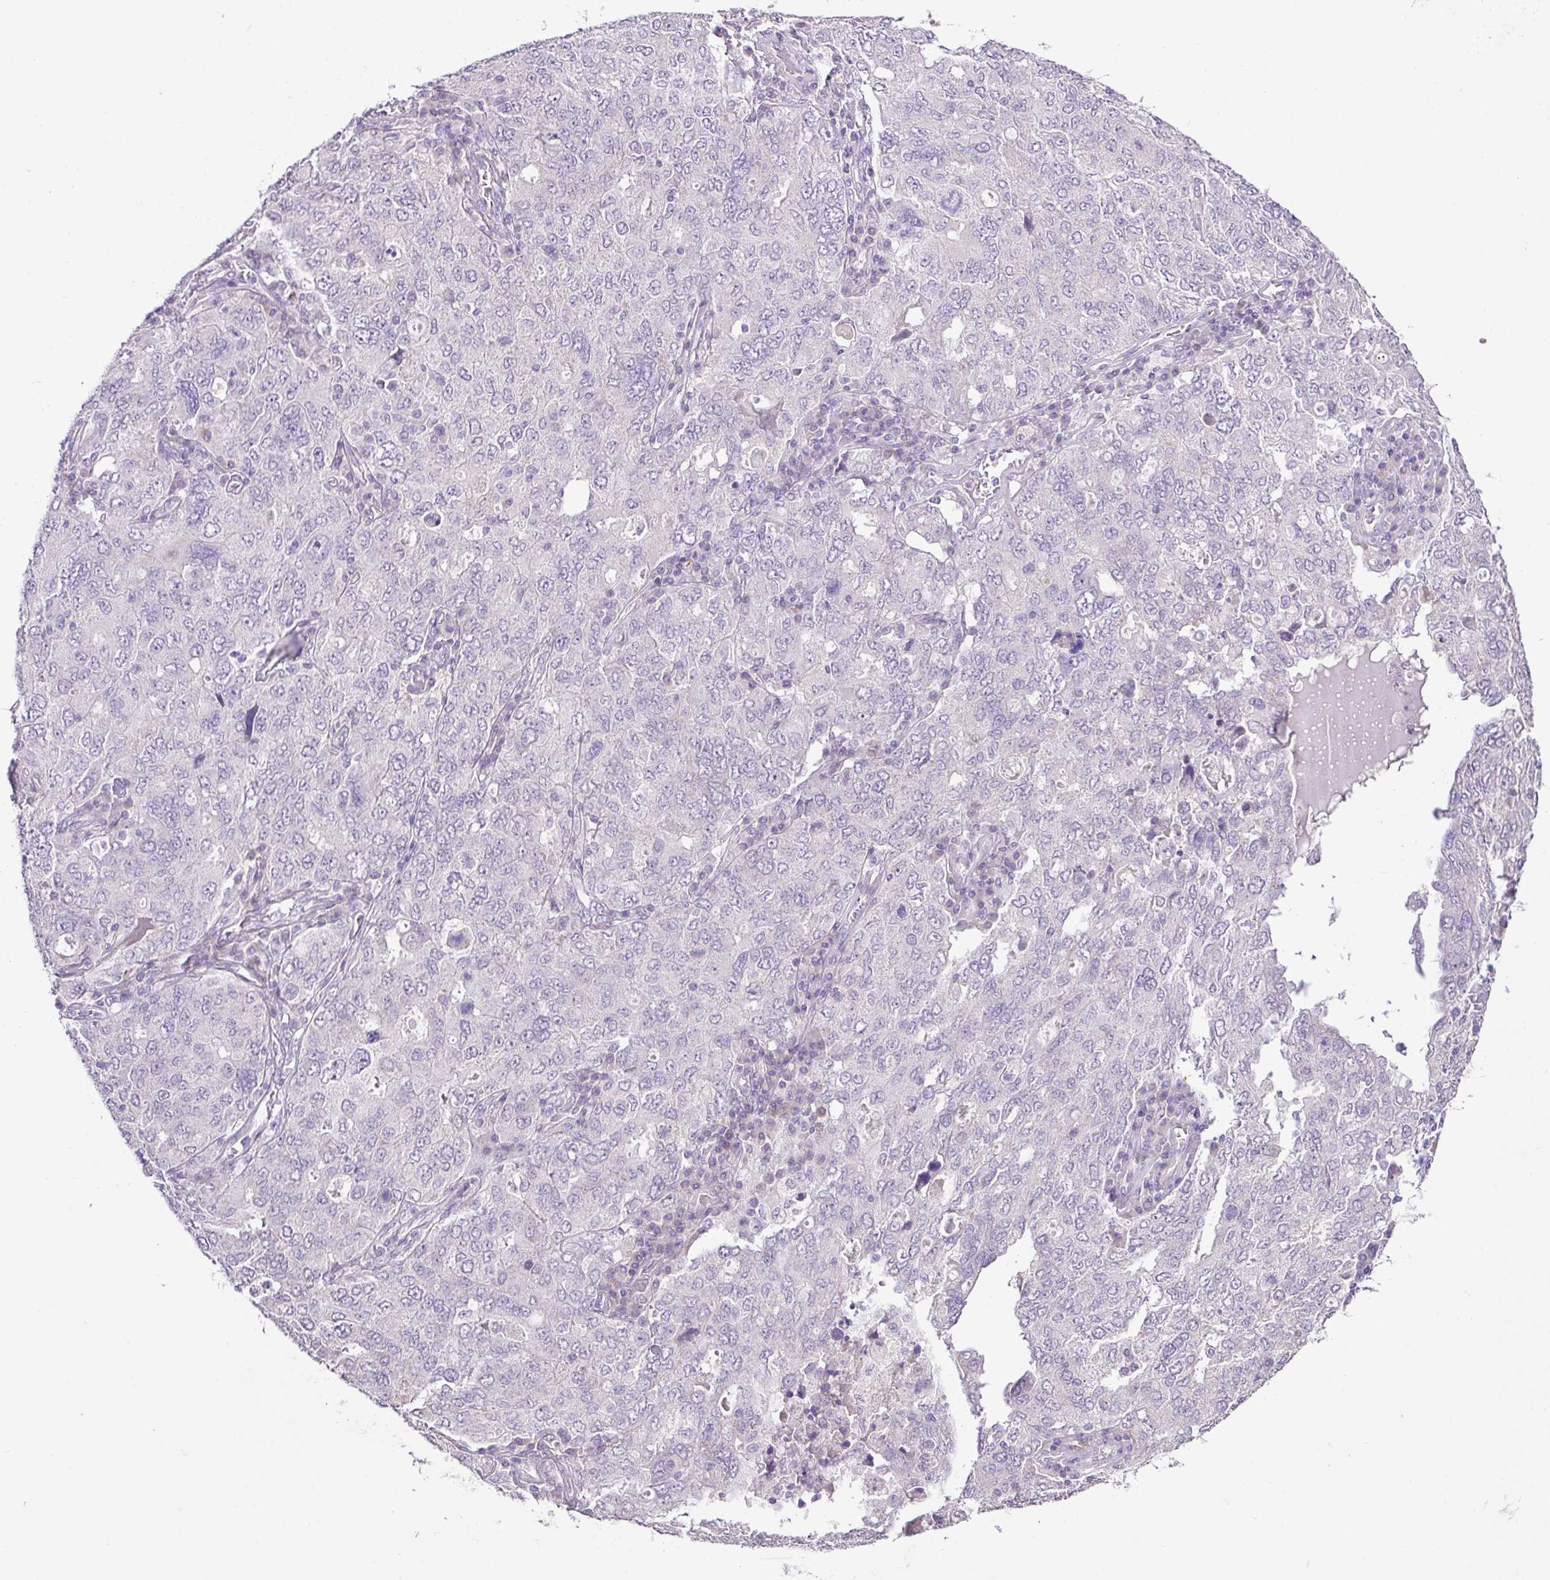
{"staining": {"intensity": "negative", "quantity": "none", "location": "none"}, "tissue": "ovarian cancer", "cell_type": "Tumor cells", "image_type": "cancer", "snomed": [{"axis": "morphology", "description": "Carcinoma, endometroid"}, {"axis": "topography", "description": "Ovary"}], "caption": "DAB (3,3'-diaminobenzidine) immunohistochemical staining of endometroid carcinoma (ovarian) reveals no significant staining in tumor cells.", "gene": "DIP2A", "patient": {"sex": "female", "age": 62}}